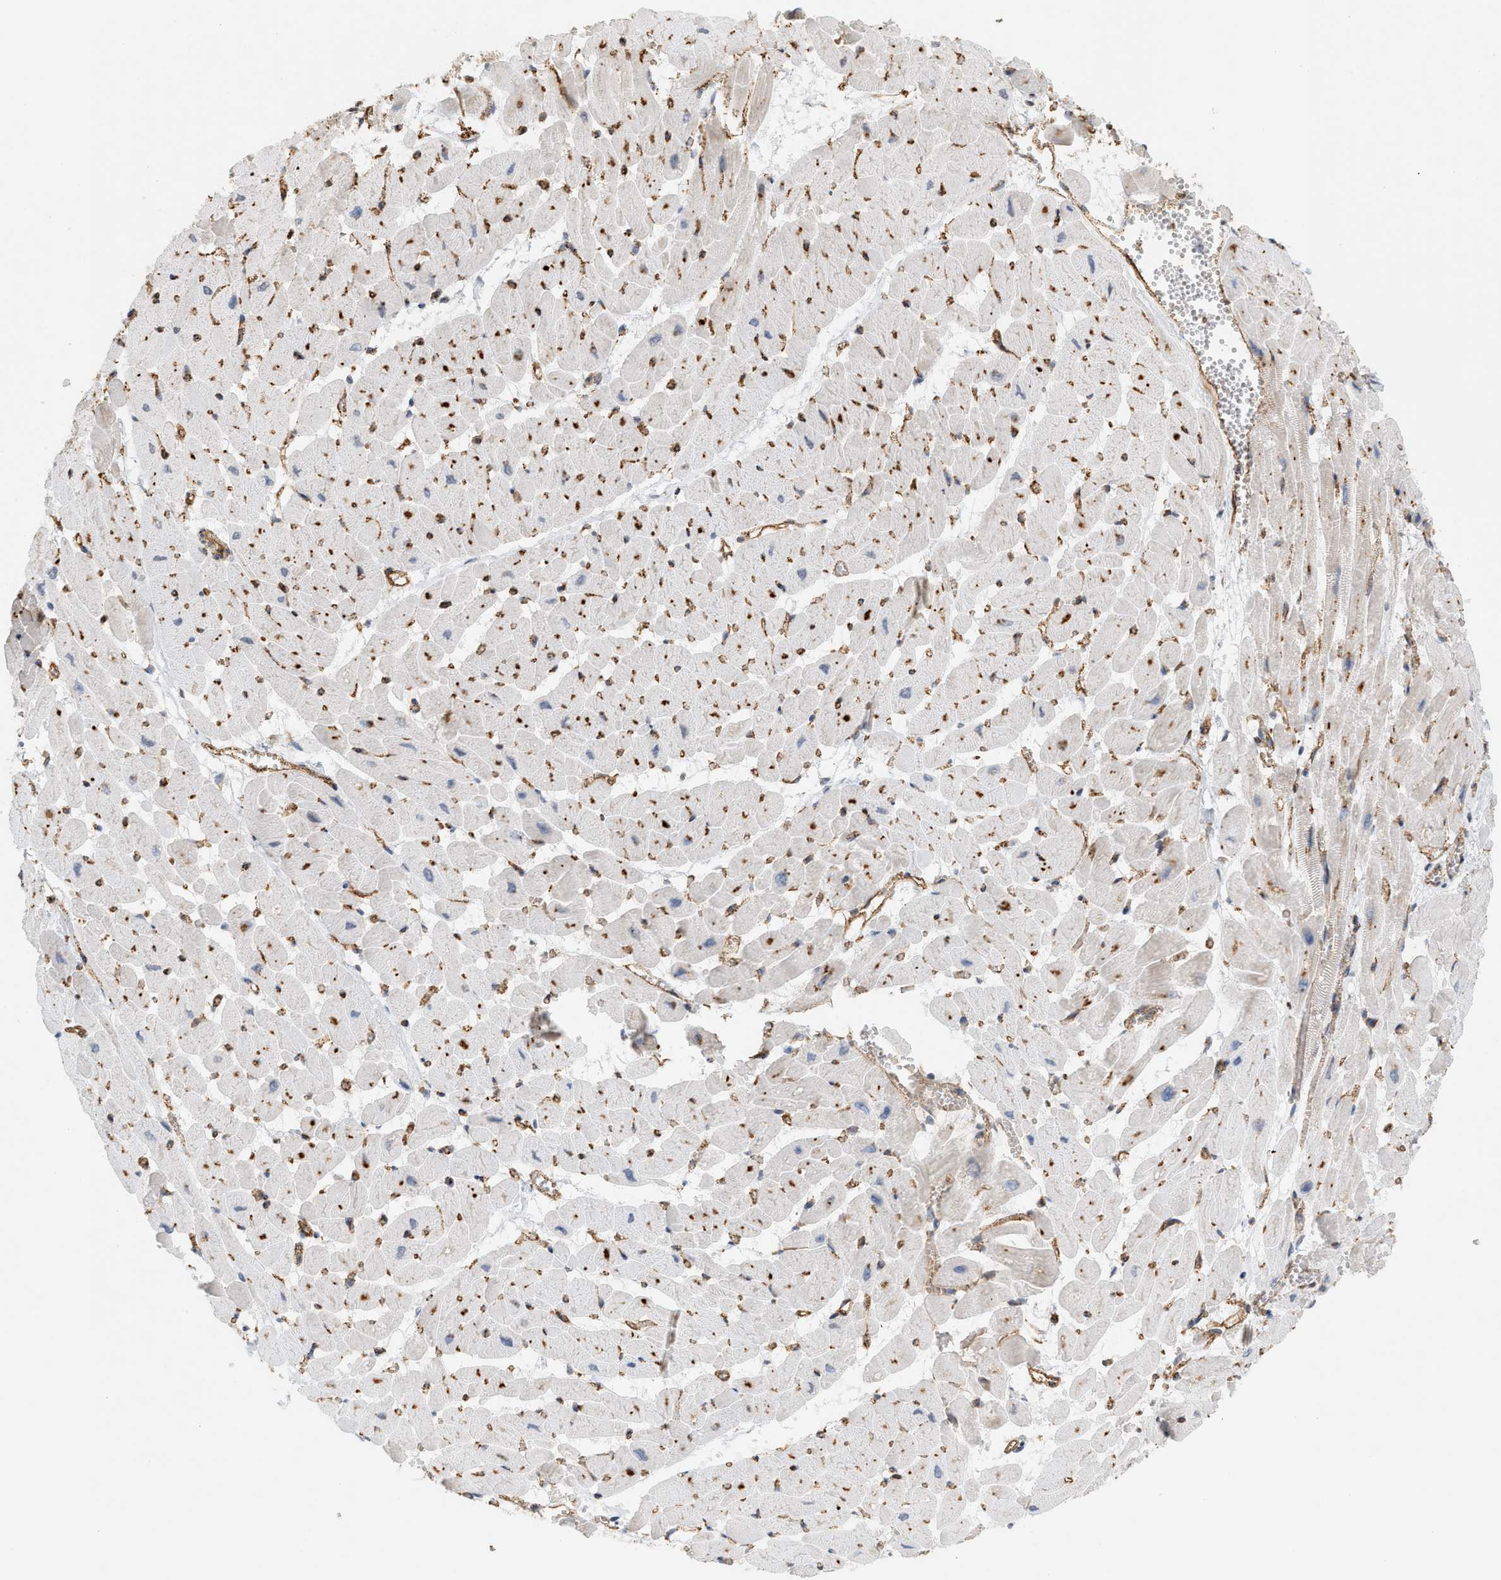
{"staining": {"intensity": "strong", "quantity": ">75%", "location": "cytoplasmic/membranous"}, "tissue": "heart muscle", "cell_type": "Cardiomyocytes", "image_type": "normal", "snomed": [{"axis": "morphology", "description": "Normal tissue, NOS"}, {"axis": "topography", "description": "Heart"}], "caption": "Immunohistochemical staining of benign heart muscle shows high levels of strong cytoplasmic/membranous staining in about >75% of cardiomyocytes. (Brightfield microscopy of DAB IHC at high magnification).", "gene": "SVOP", "patient": {"sex": "male", "age": 45}}